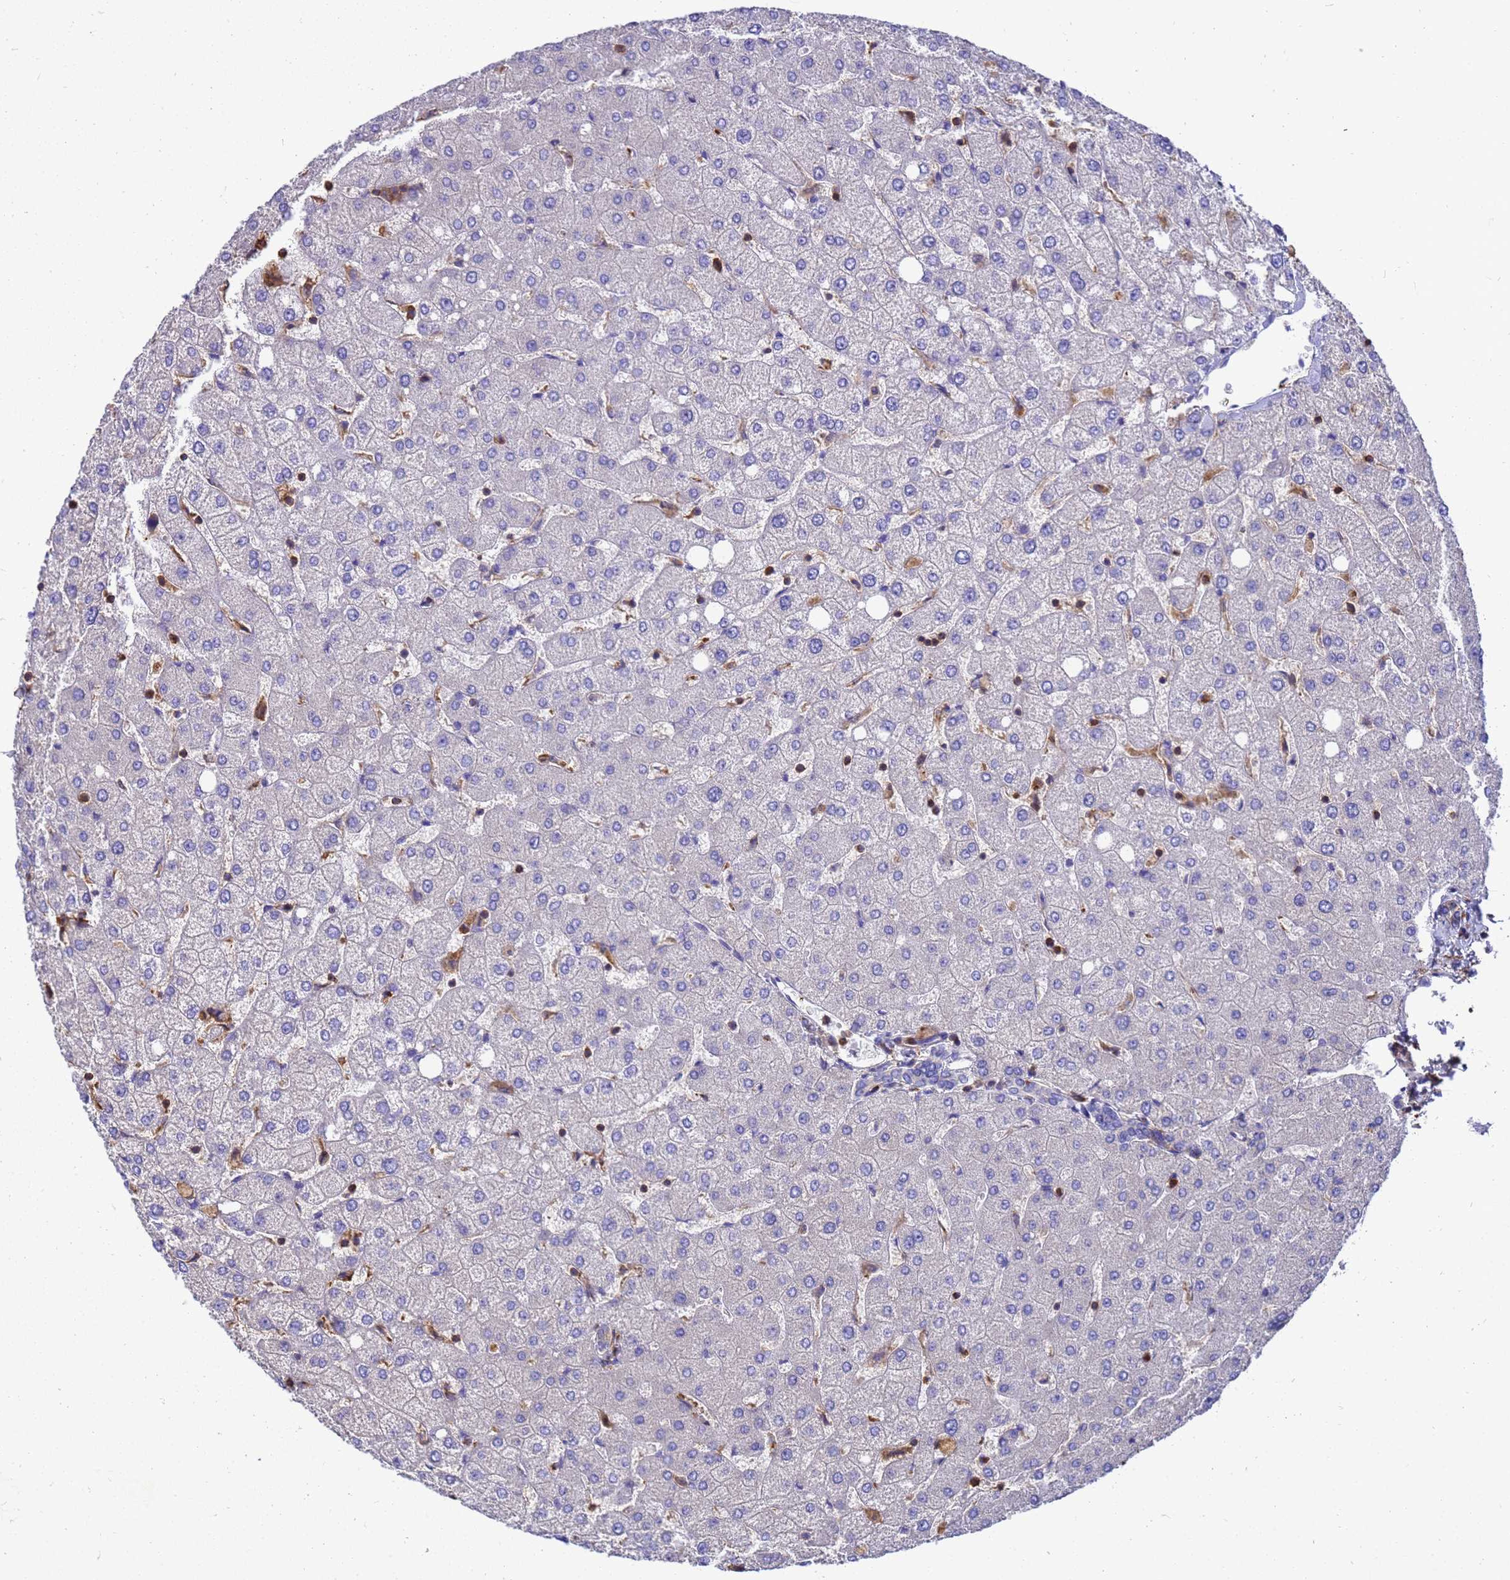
{"staining": {"intensity": "negative", "quantity": "none", "location": "none"}, "tissue": "liver", "cell_type": "Cholangiocytes", "image_type": "normal", "snomed": [{"axis": "morphology", "description": "Normal tissue, NOS"}, {"axis": "topography", "description": "Liver"}], "caption": "The image exhibits no staining of cholangiocytes in unremarkable liver. (DAB IHC visualized using brightfield microscopy, high magnification).", "gene": "ZNF235", "patient": {"sex": "female", "age": 54}}